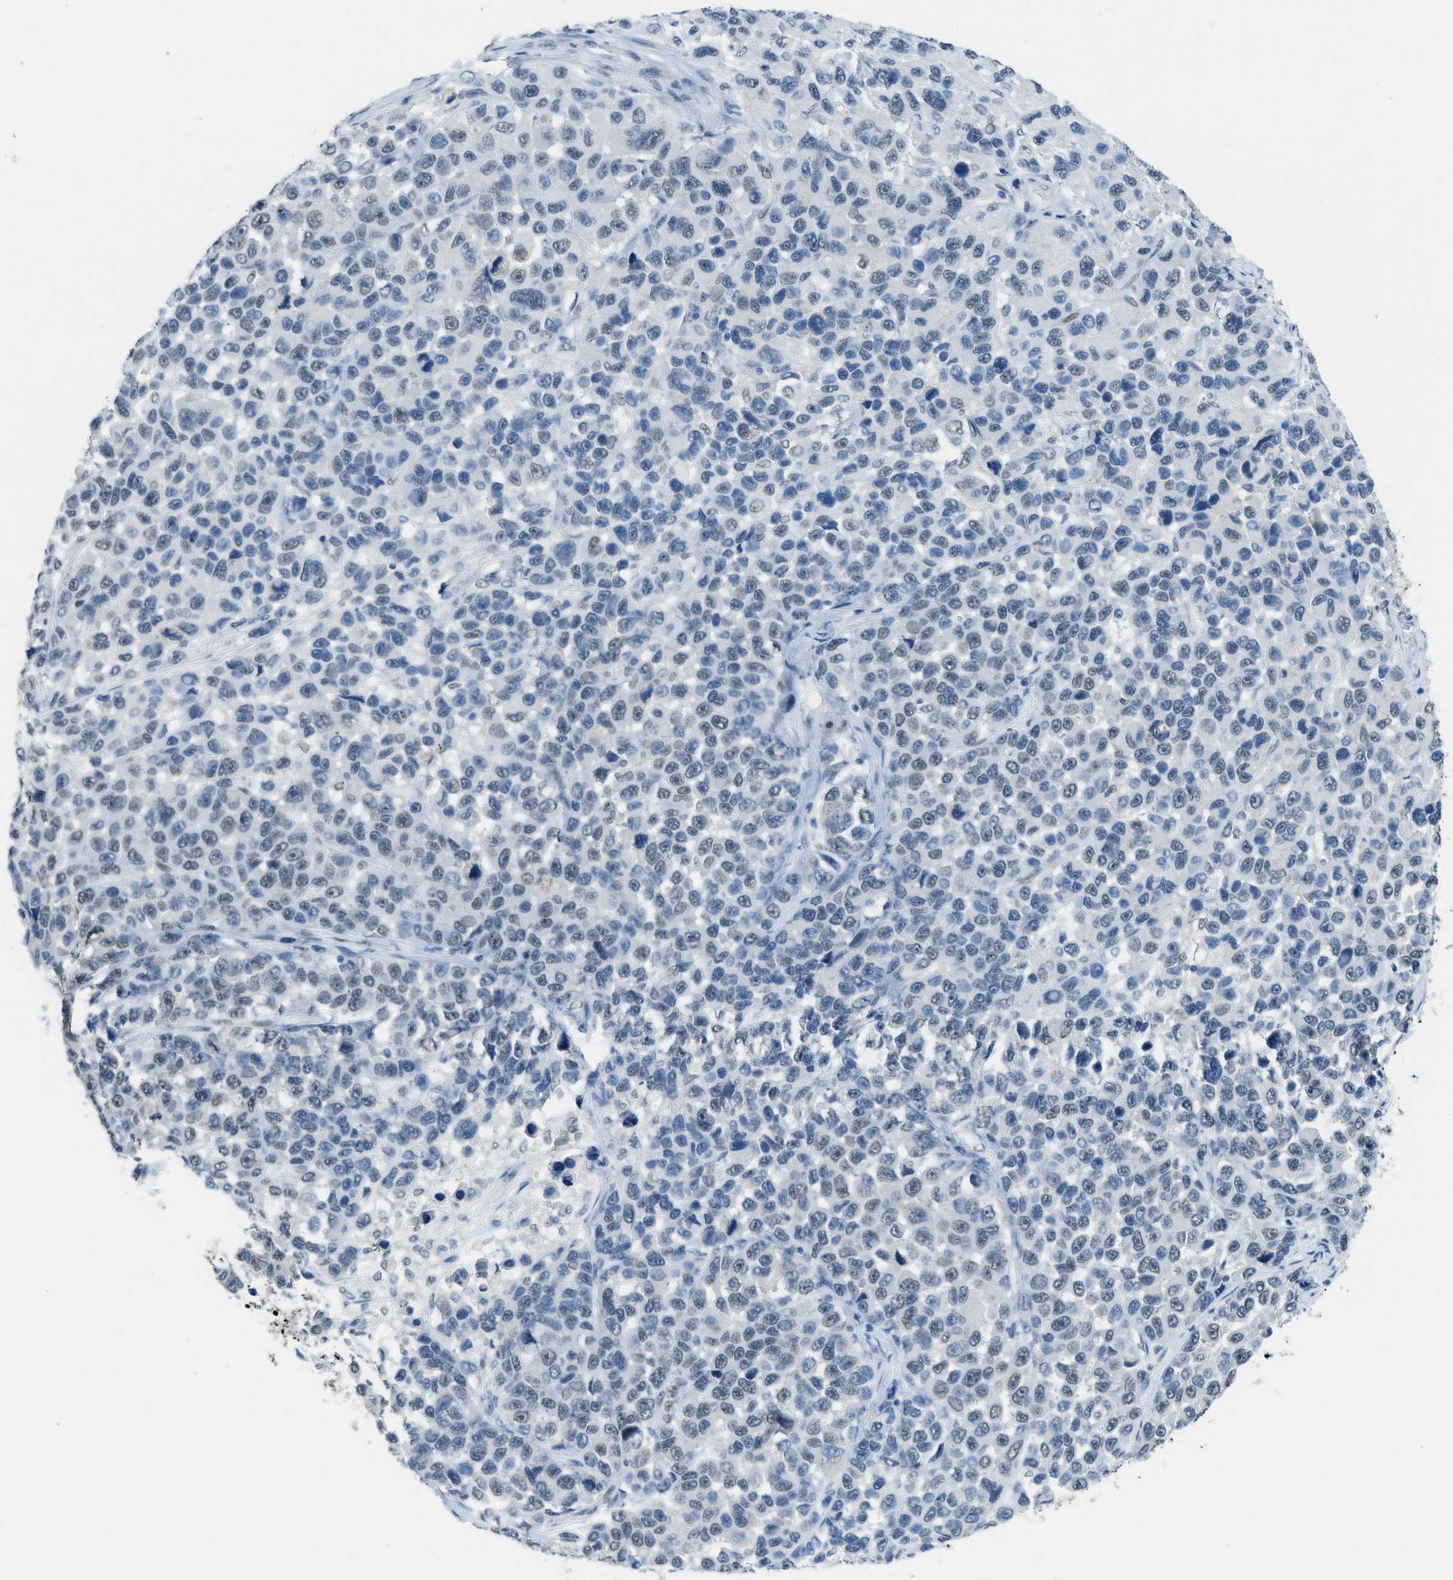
{"staining": {"intensity": "weak", "quantity": "<25%", "location": "nuclear"}, "tissue": "melanoma", "cell_type": "Tumor cells", "image_type": "cancer", "snomed": [{"axis": "morphology", "description": "Malignant melanoma, NOS"}, {"axis": "topography", "description": "Skin"}], "caption": "Tumor cells are negative for protein expression in human melanoma.", "gene": "TTC13", "patient": {"sex": "male", "age": 53}}